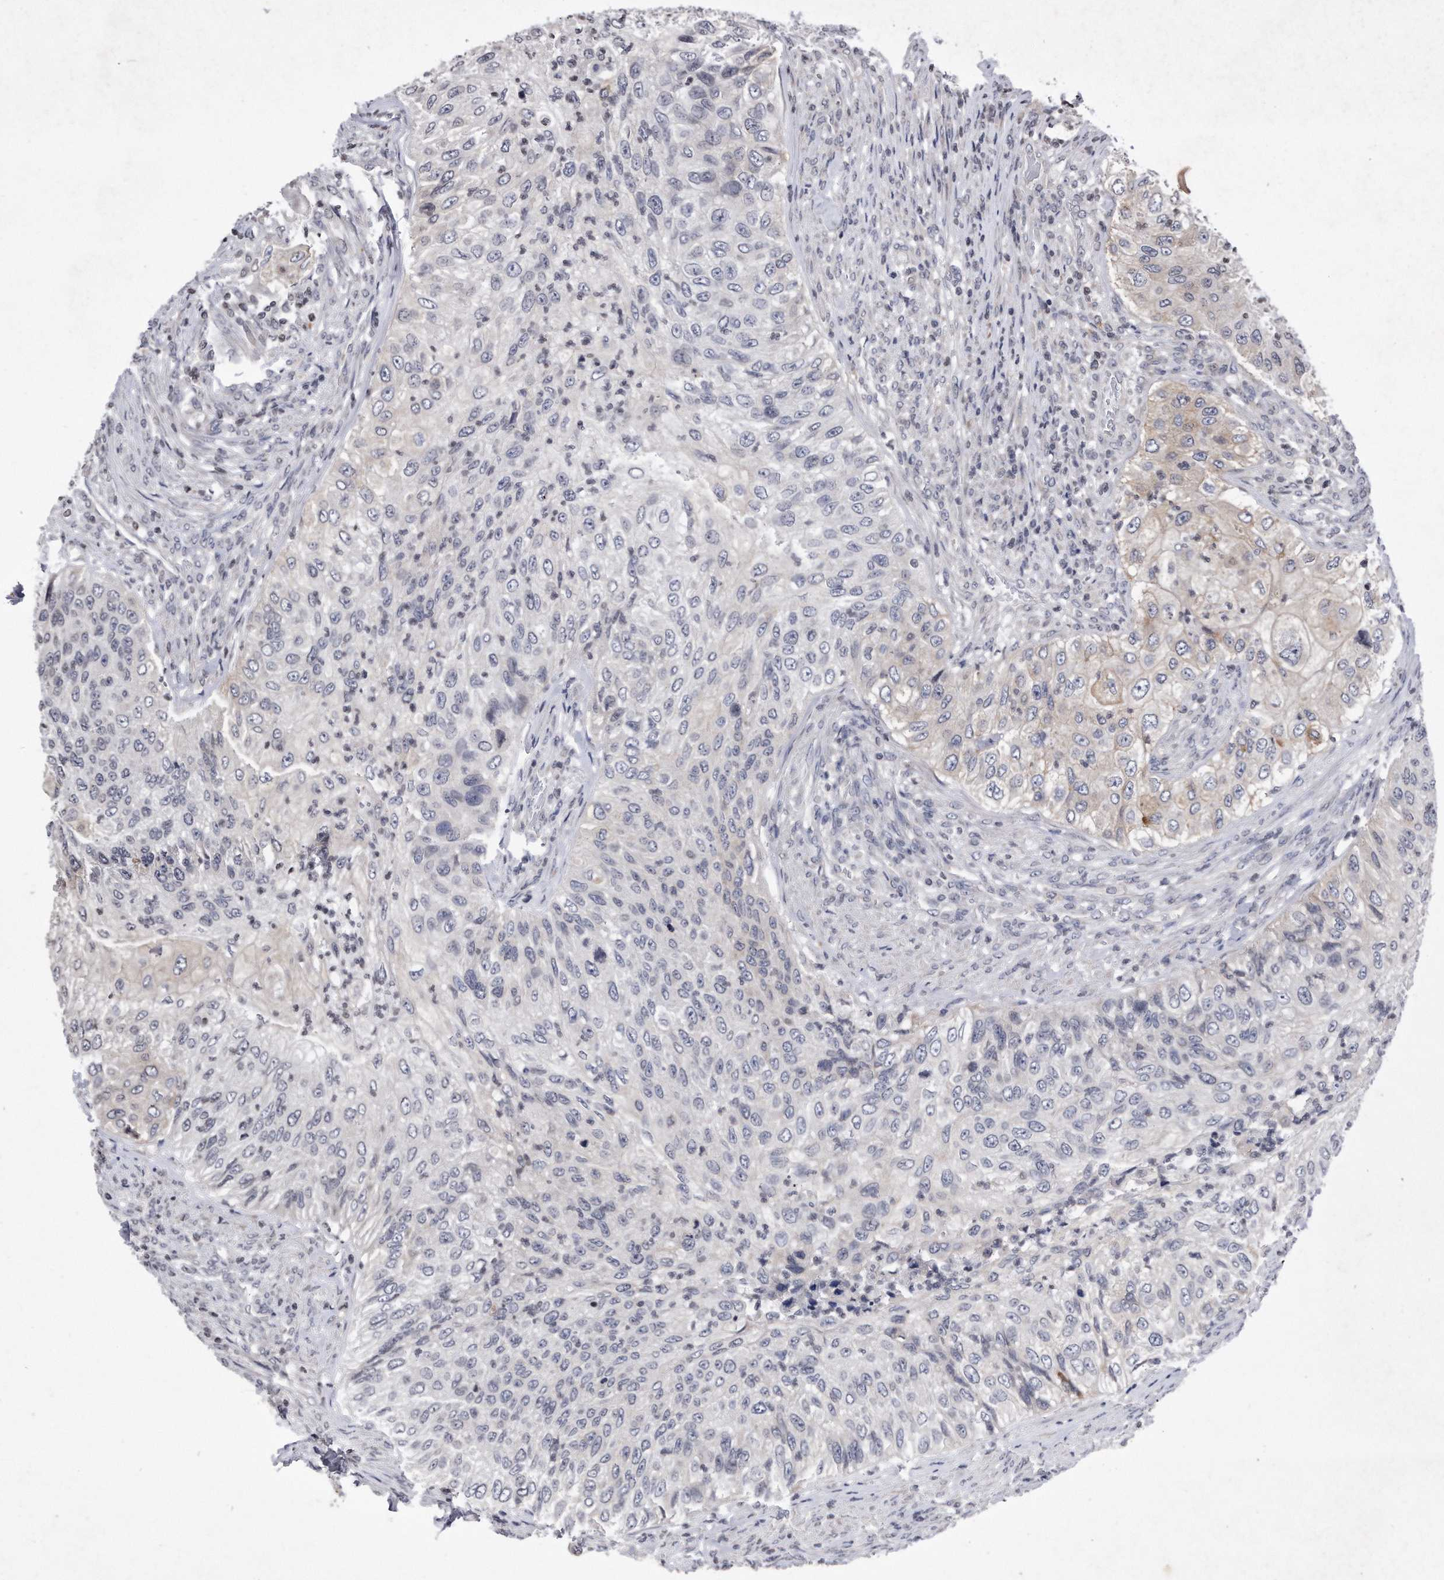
{"staining": {"intensity": "weak", "quantity": "<25%", "location": "cytoplasmic/membranous"}, "tissue": "urothelial cancer", "cell_type": "Tumor cells", "image_type": "cancer", "snomed": [{"axis": "morphology", "description": "Urothelial carcinoma, High grade"}, {"axis": "topography", "description": "Urinary bladder"}], "caption": "Tumor cells are negative for brown protein staining in urothelial cancer.", "gene": "DAB1", "patient": {"sex": "female", "age": 60}}